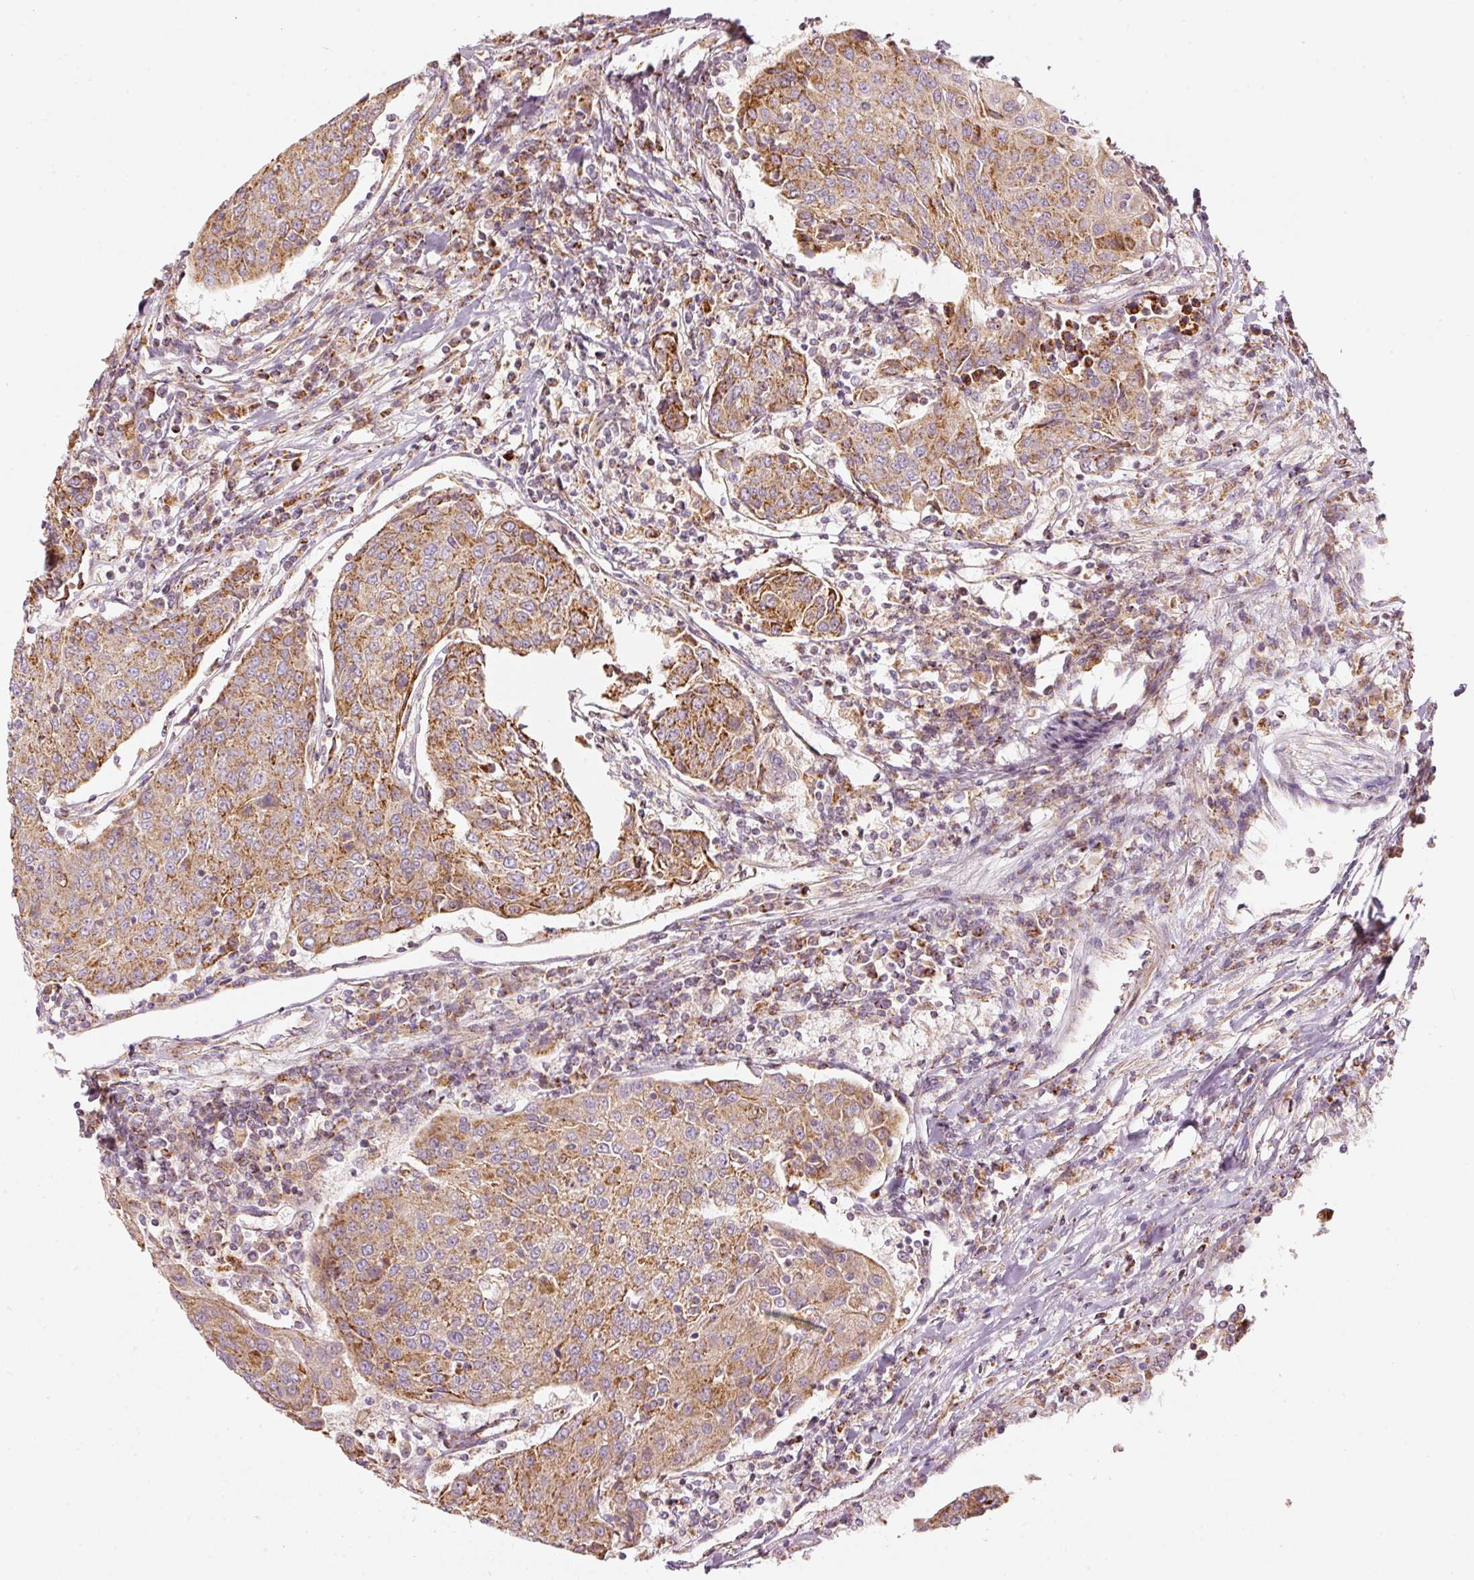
{"staining": {"intensity": "moderate", "quantity": ">75%", "location": "cytoplasmic/membranous"}, "tissue": "urothelial cancer", "cell_type": "Tumor cells", "image_type": "cancer", "snomed": [{"axis": "morphology", "description": "Urothelial carcinoma, High grade"}, {"axis": "topography", "description": "Urinary bladder"}], "caption": "The immunohistochemical stain labels moderate cytoplasmic/membranous staining in tumor cells of urothelial cancer tissue.", "gene": "C17orf98", "patient": {"sex": "female", "age": 85}}